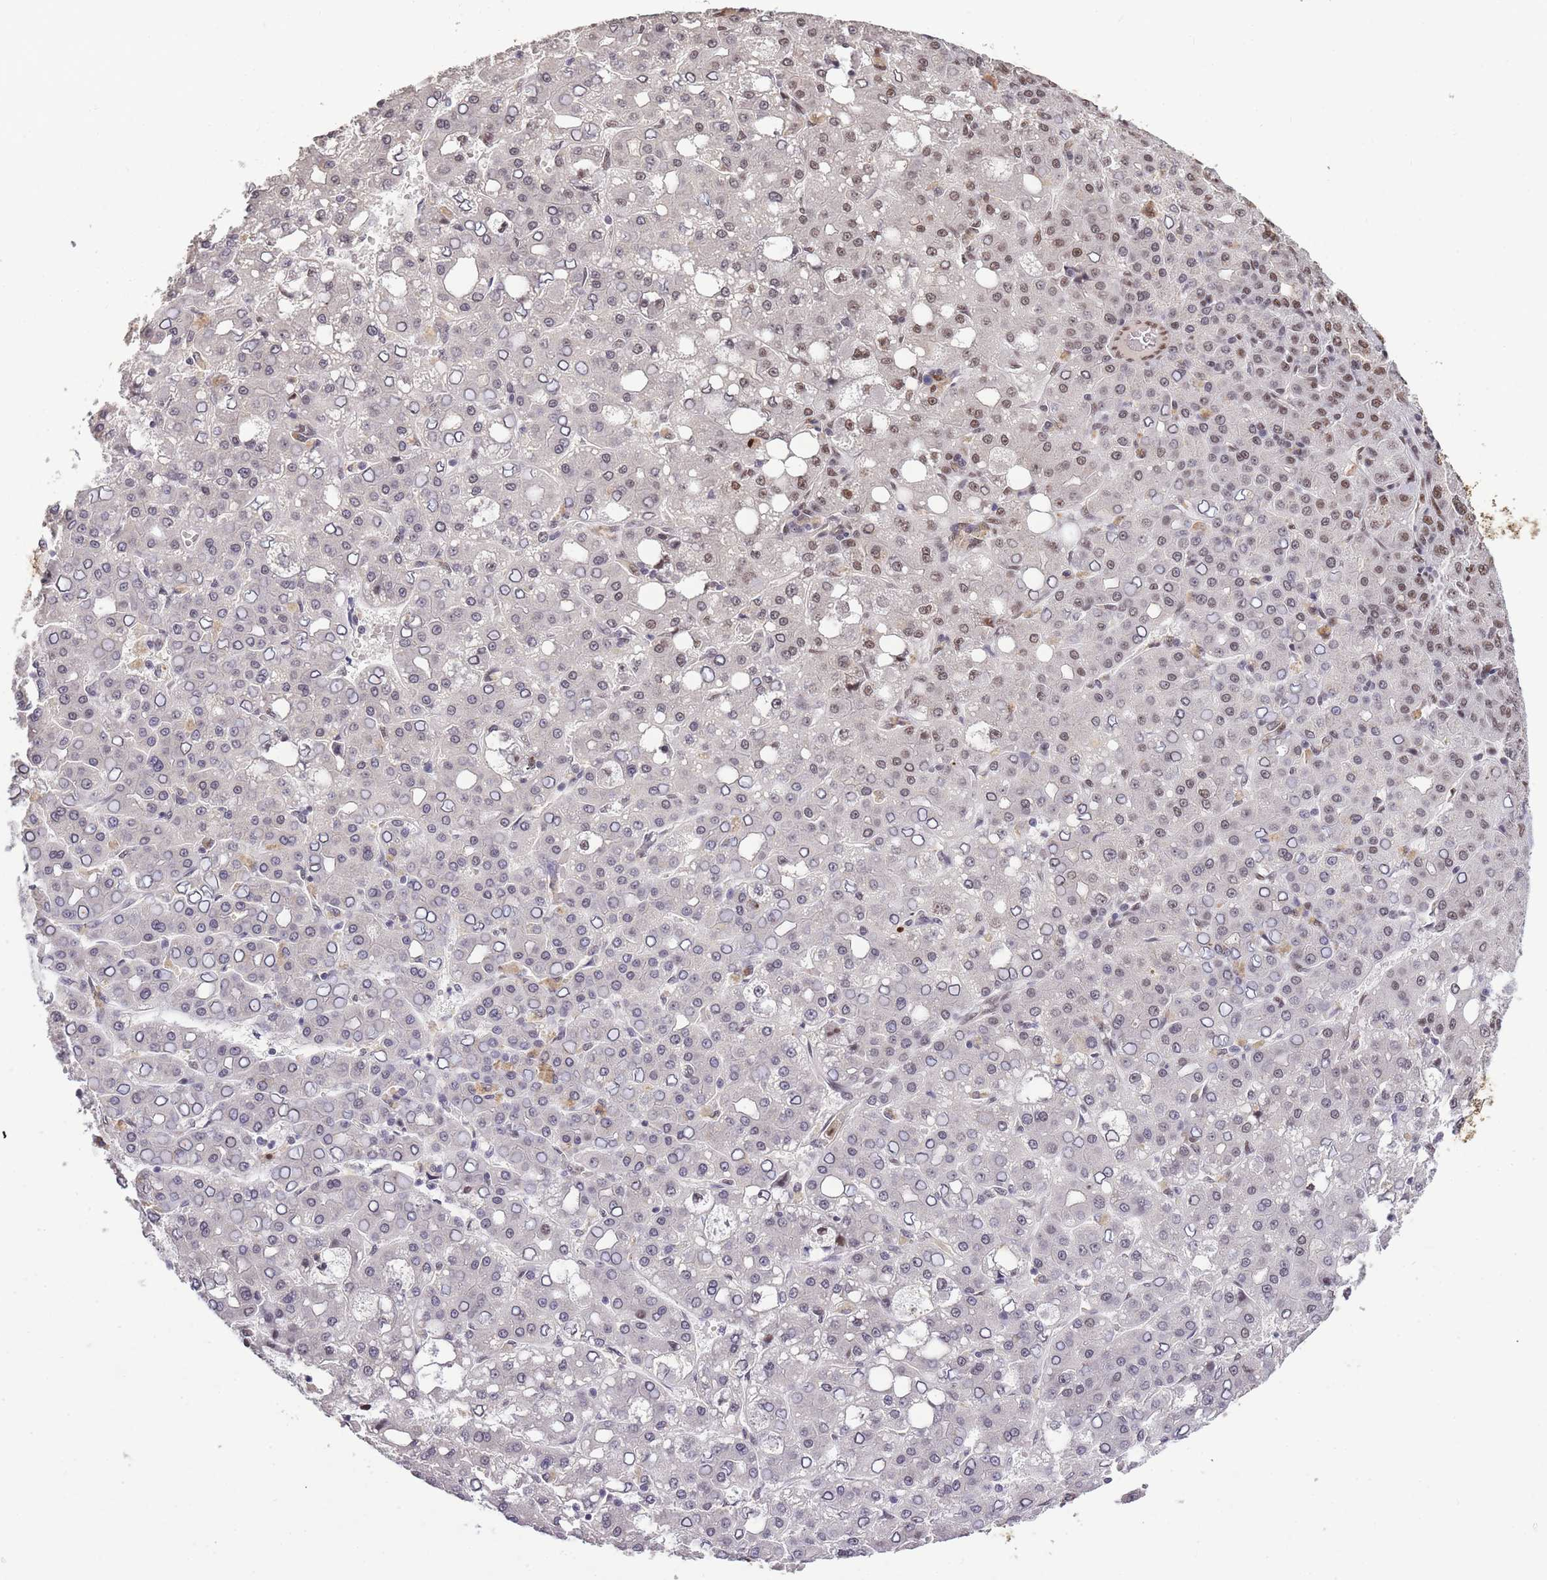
{"staining": {"intensity": "weak", "quantity": "25%-75%", "location": "nuclear"}, "tissue": "liver cancer", "cell_type": "Tumor cells", "image_type": "cancer", "snomed": [{"axis": "morphology", "description": "Carcinoma, Hepatocellular, NOS"}, {"axis": "topography", "description": "Liver"}], "caption": "Tumor cells demonstrate low levels of weak nuclear expression in about 25%-75% of cells in hepatocellular carcinoma (liver).", "gene": "PRKDC", "patient": {"sex": "male", "age": 65}}